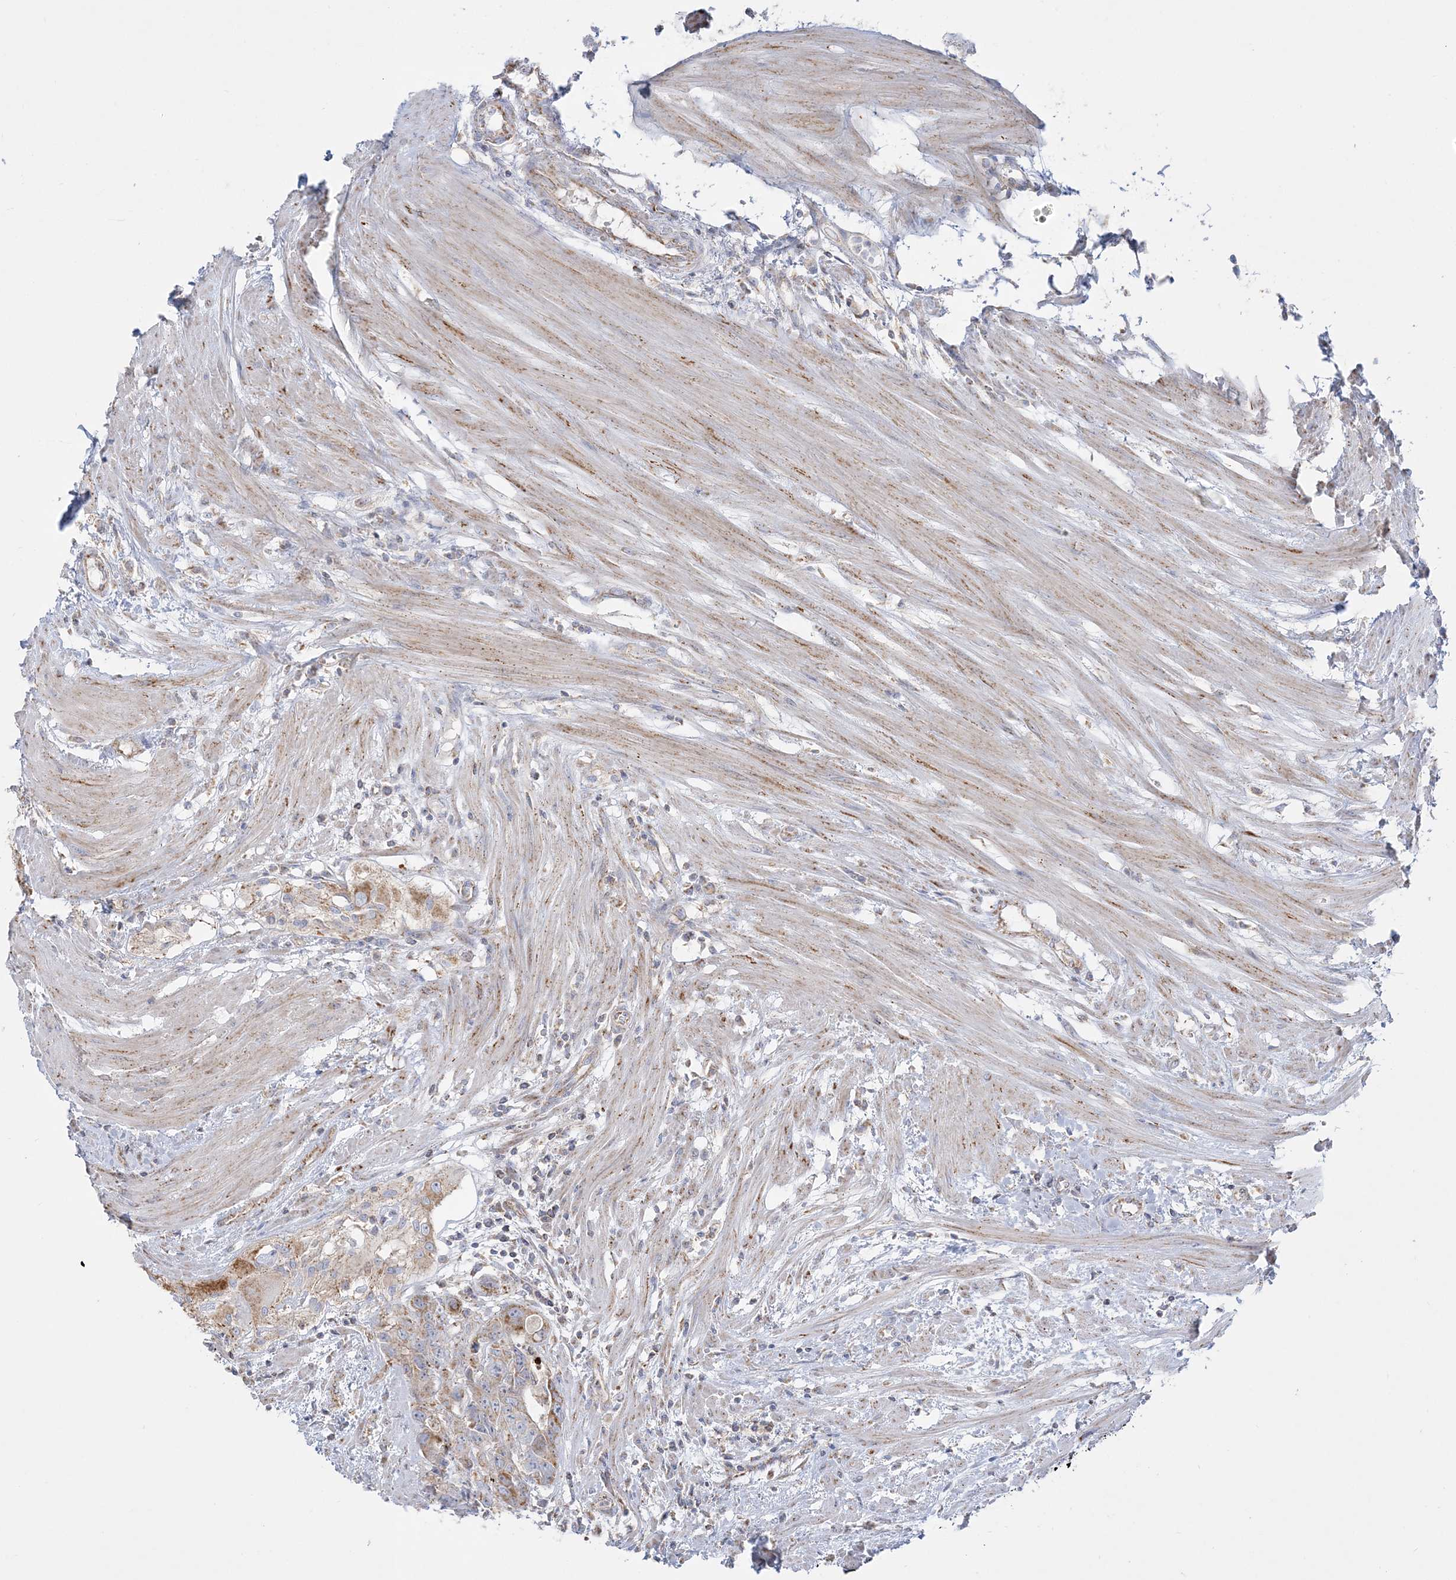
{"staining": {"intensity": "weak", "quantity": ">75%", "location": "cytoplasmic/membranous"}, "tissue": "colorectal cancer", "cell_type": "Tumor cells", "image_type": "cancer", "snomed": [{"axis": "morphology", "description": "Adenocarcinoma, NOS"}, {"axis": "topography", "description": "Colon"}], "caption": "This photomicrograph displays colorectal adenocarcinoma stained with IHC to label a protein in brown. The cytoplasmic/membranous of tumor cells show weak positivity for the protein. Nuclei are counter-stained blue.", "gene": "TBC1D14", "patient": {"sex": "female", "age": 67}}